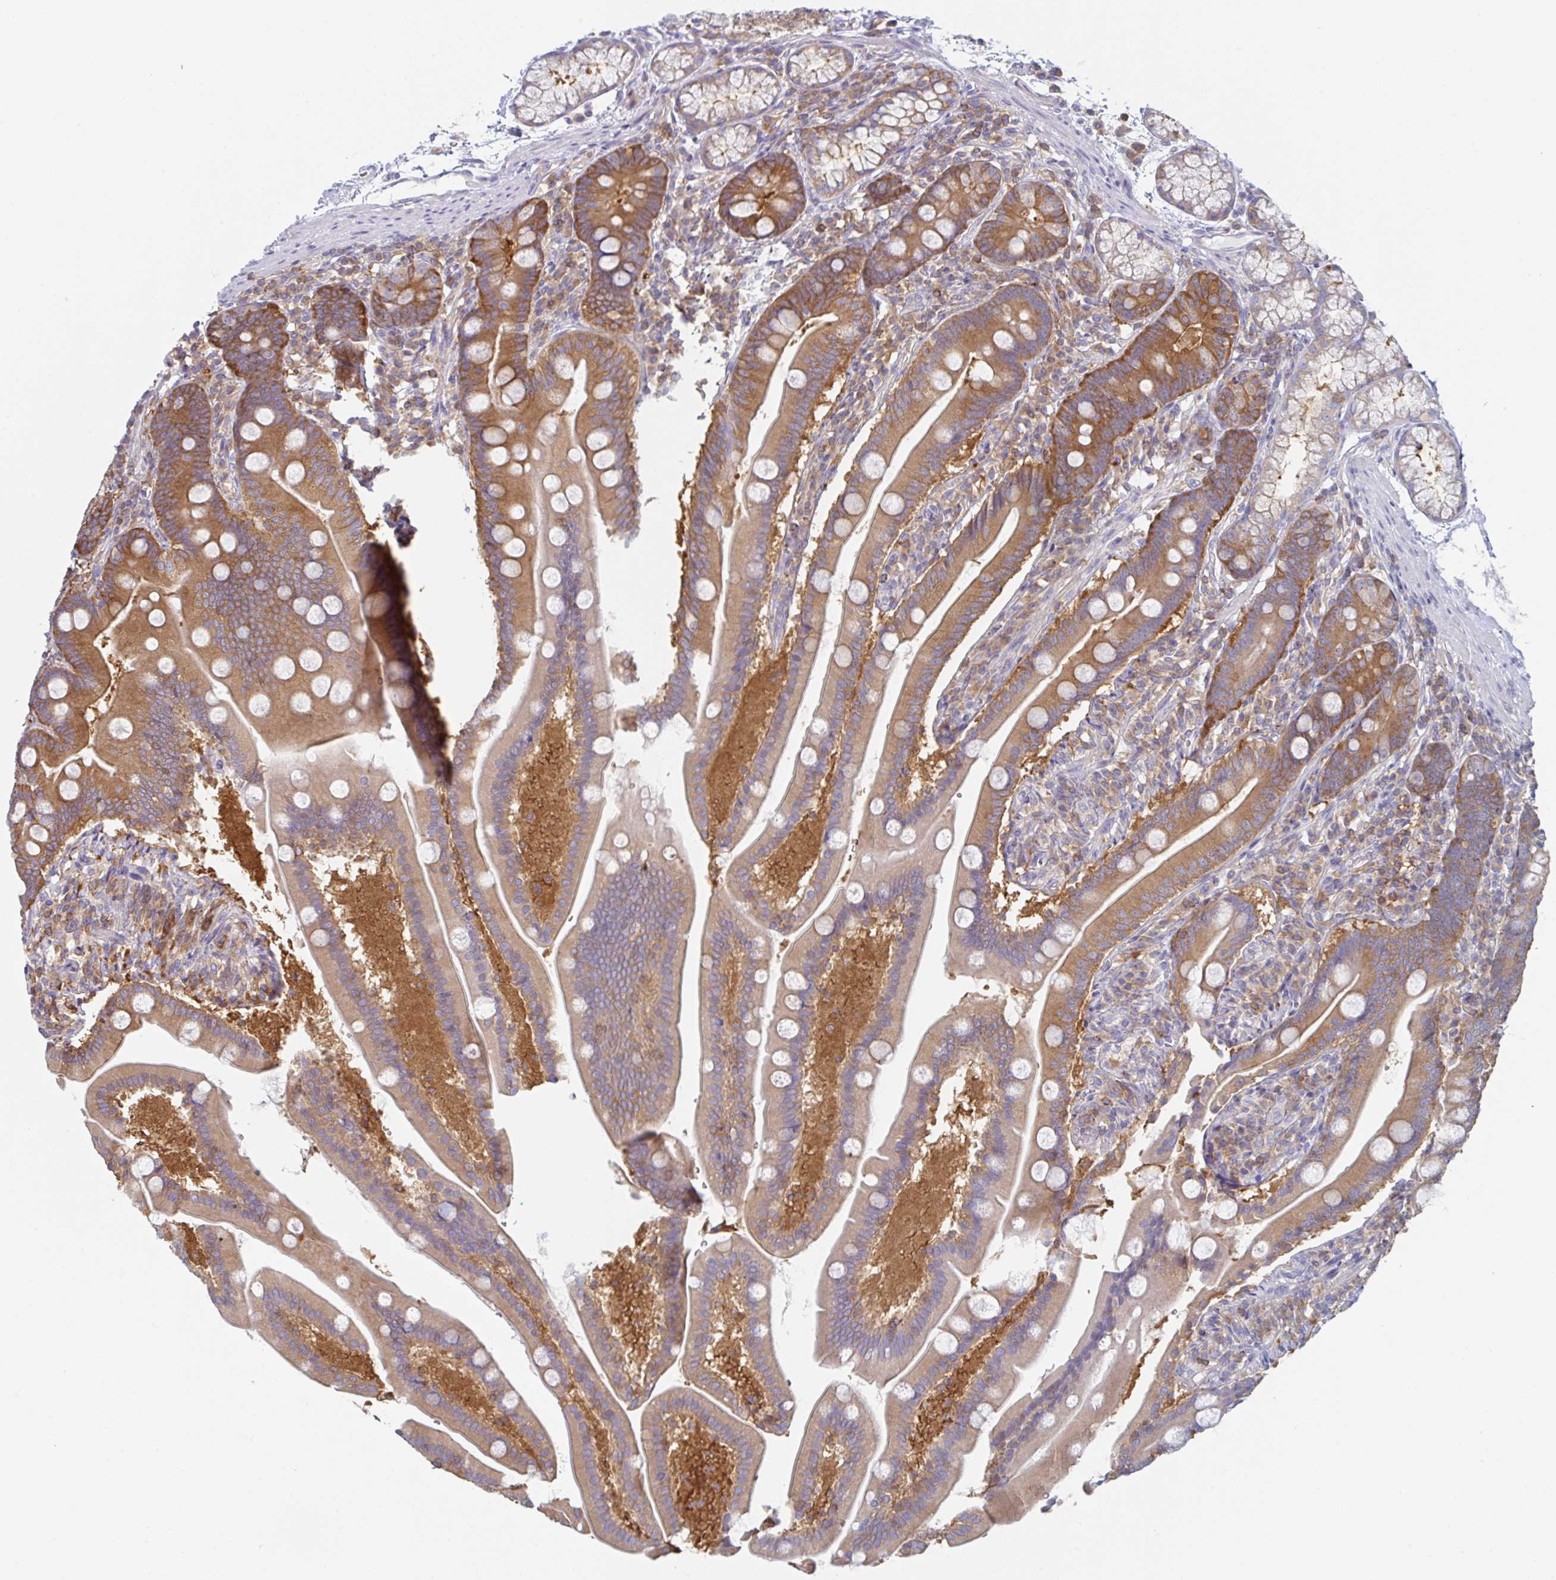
{"staining": {"intensity": "moderate", "quantity": ">75%", "location": "cytoplasmic/membranous"}, "tissue": "duodenum", "cell_type": "Glandular cells", "image_type": "normal", "snomed": [{"axis": "morphology", "description": "Normal tissue, NOS"}, {"axis": "topography", "description": "Duodenum"}], "caption": "IHC of benign duodenum displays medium levels of moderate cytoplasmic/membranous staining in about >75% of glandular cells.", "gene": "AMPD2", "patient": {"sex": "female", "age": 67}}